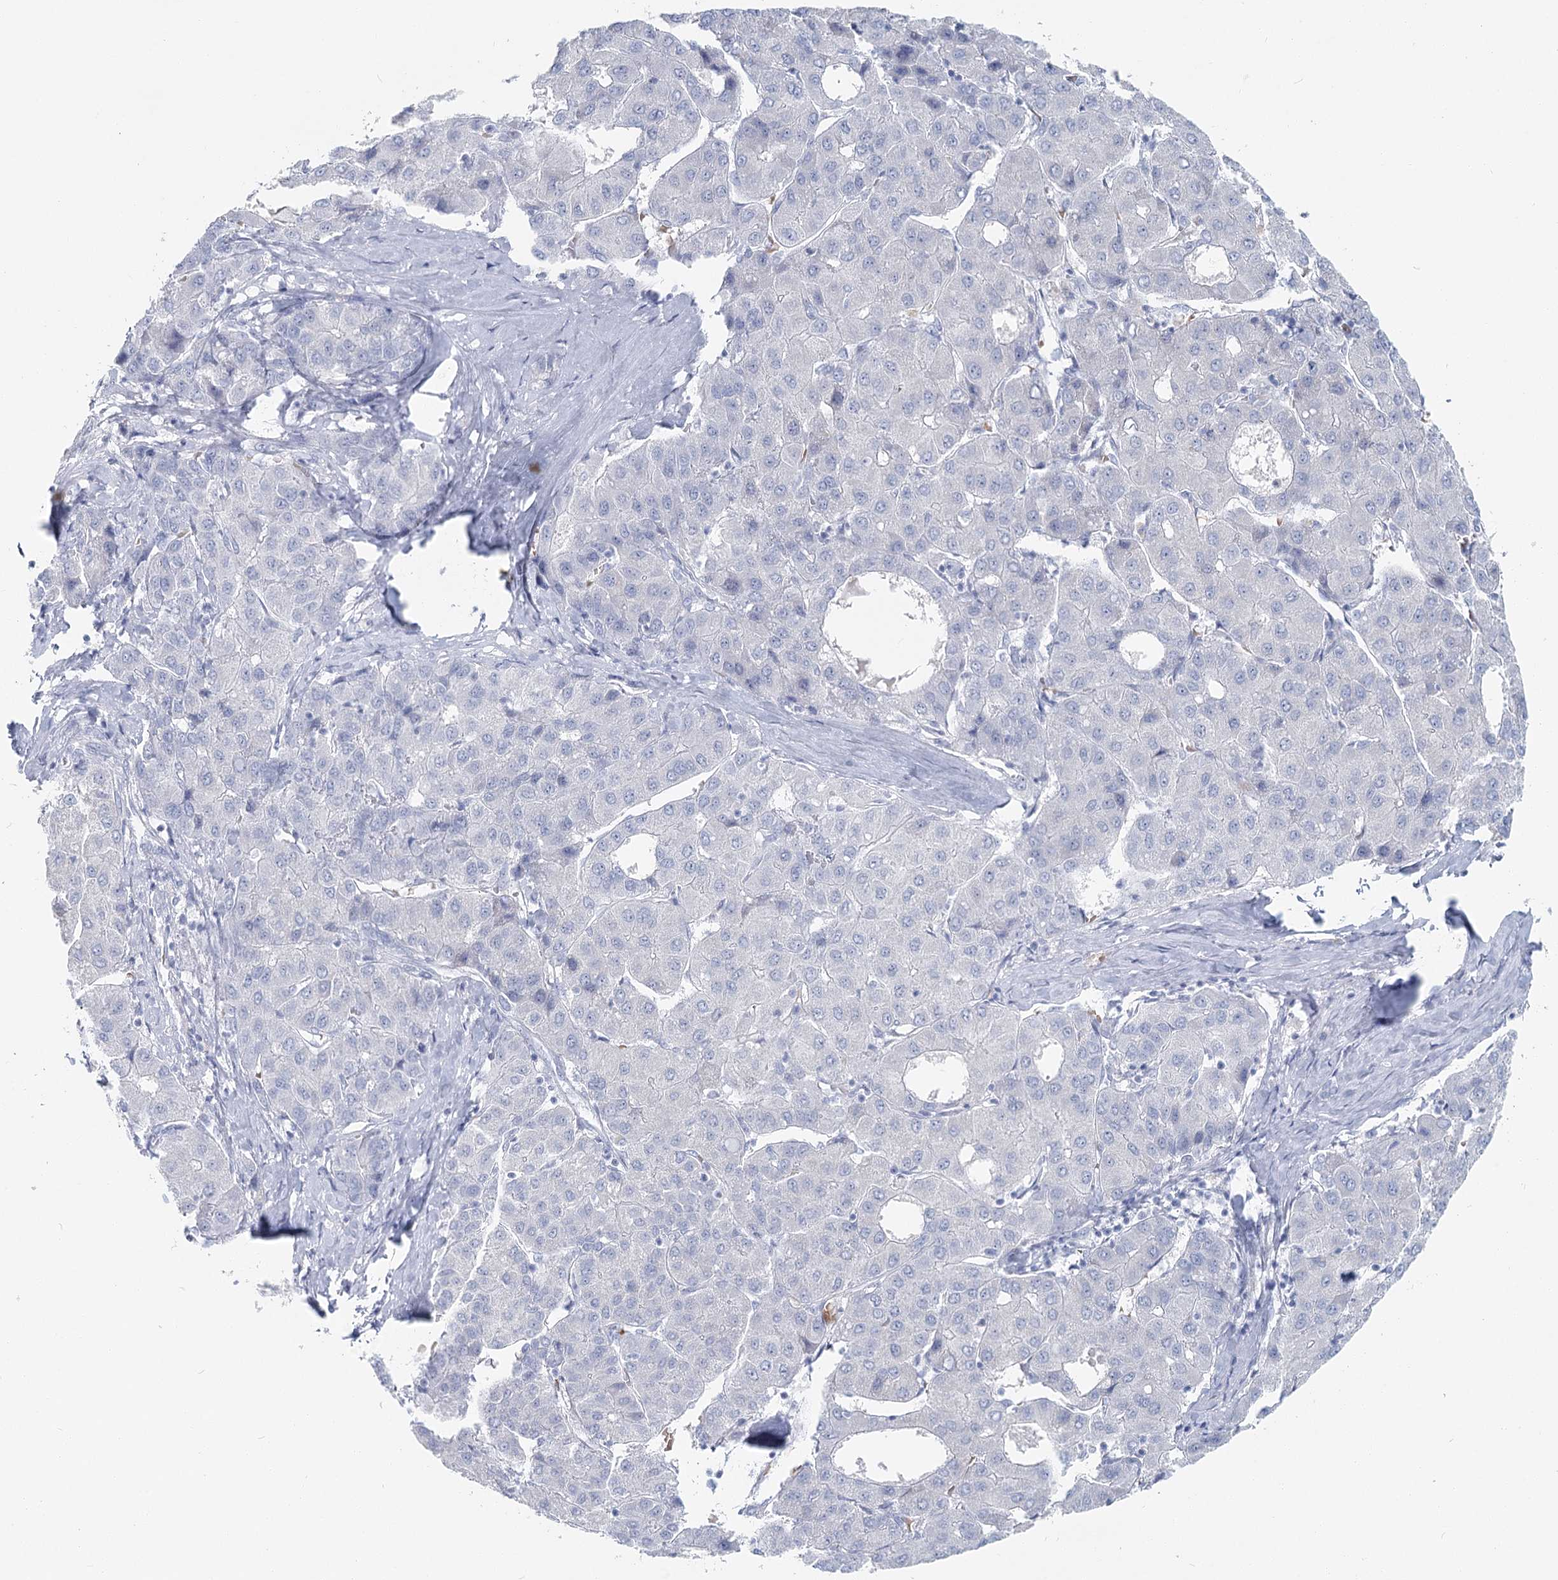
{"staining": {"intensity": "negative", "quantity": "none", "location": "none"}, "tissue": "liver cancer", "cell_type": "Tumor cells", "image_type": "cancer", "snomed": [{"axis": "morphology", "description": "Carcinoma, Hepatocellular, NOS"}, {"axis": "topography", "description": "Liver"}], "caption": "There is no significant expression in tumor cells of liver hepatocellular carcinoma. (Stains: DAB immunohistochemistry (IHC) with hematoxylin counter stain, Microscopy: brightfield microscopy at high magnification).", "gene": "IFIT5", "patient": {"sex": "male", "age": 65}}